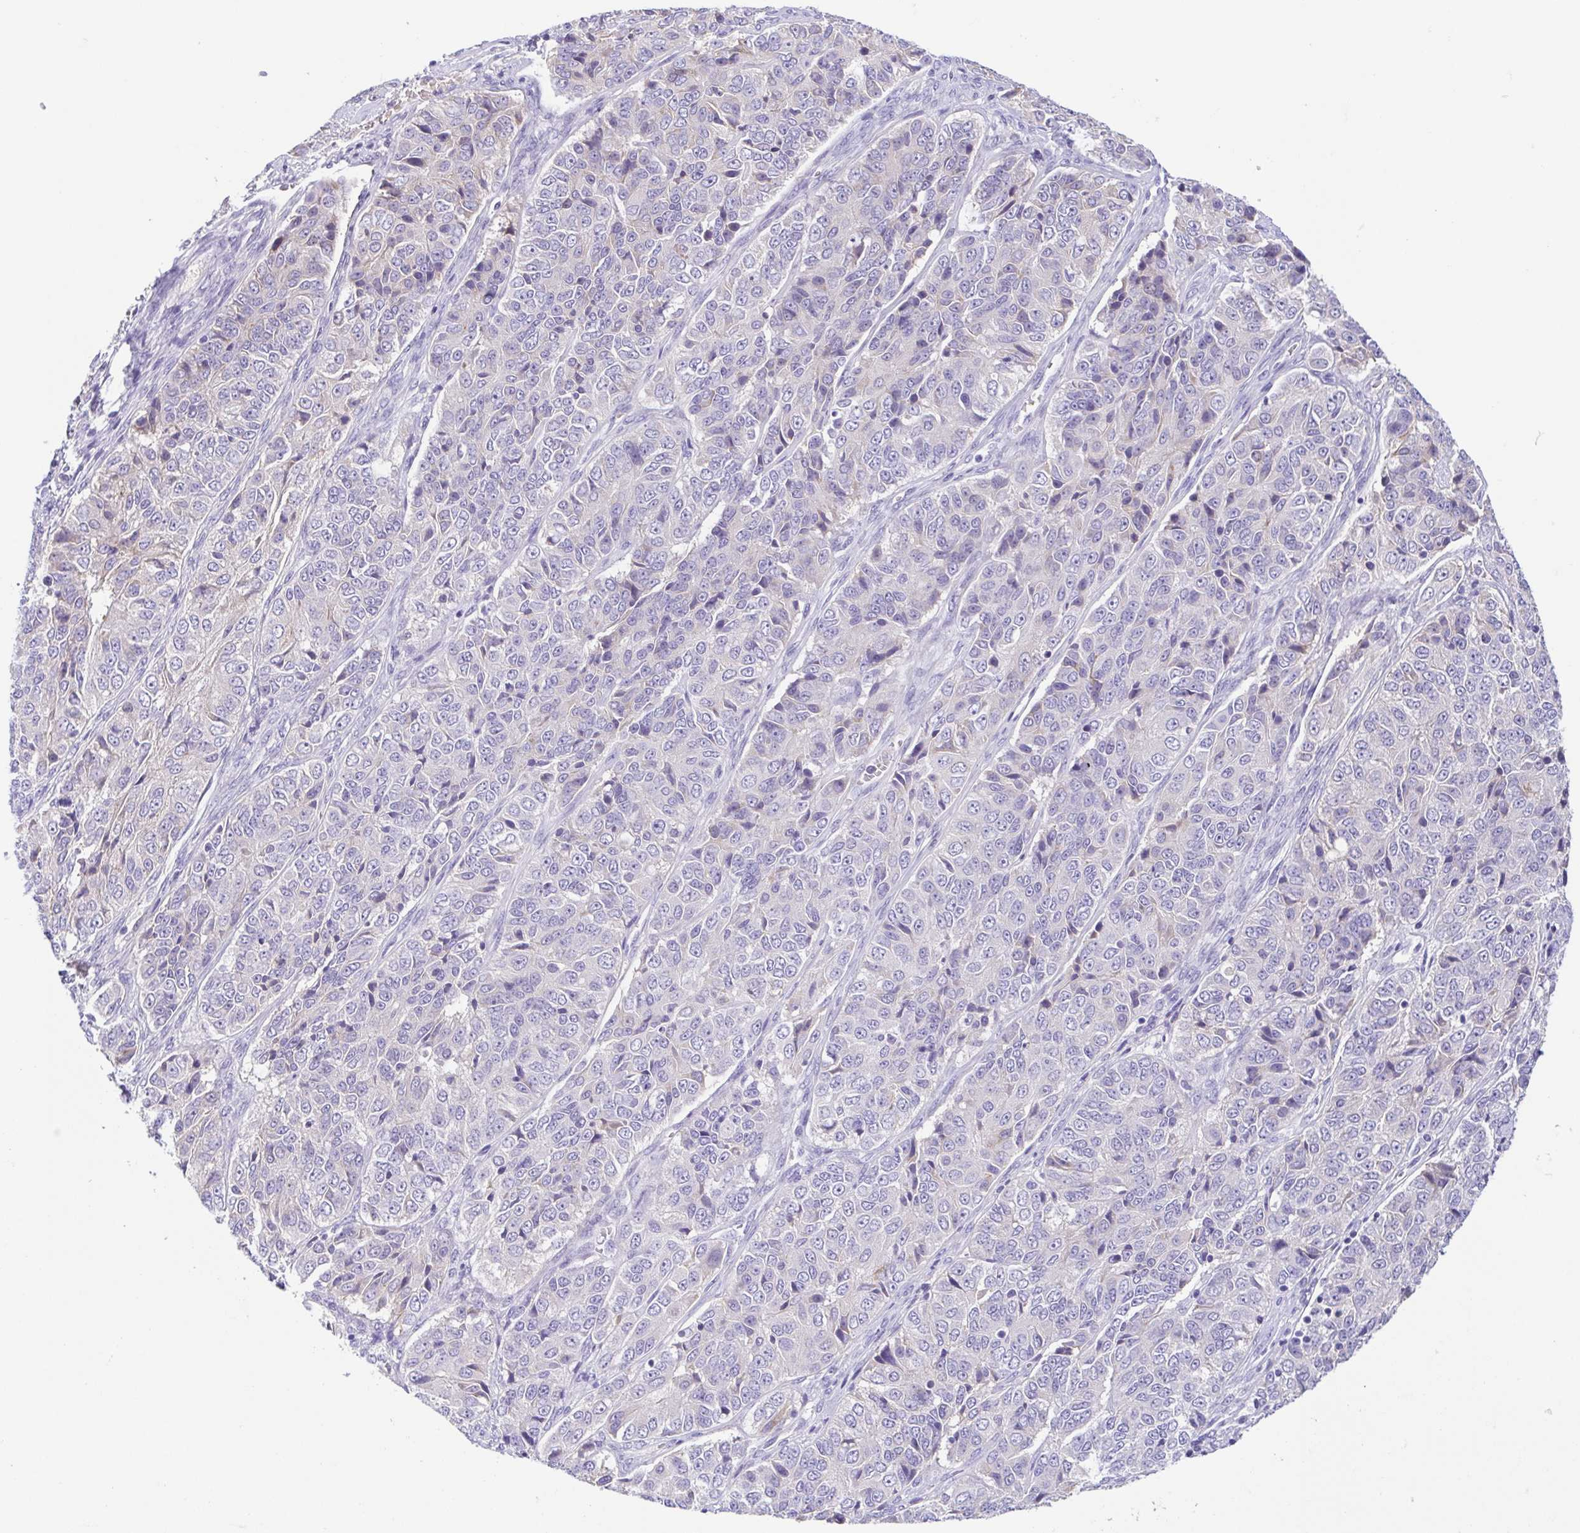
{"staining": {"intensity": "negative", "quantity": "none", "location": "none"}, "tissue": "ovarian cancer", "cell_type": "Tumor cells", "image_type": "cancer", "snomed": [{"axis": "morphology", "description": "Carcinoma, endometroid"}, {"axis": "topography", "description": "Ovary"}], "caption": "IHC micrograph of human ovarian endometroid carcinoma stained for a protein (brown), which exhibits no positivity in tumor cells.", "gene": "A1BG", "patient": {"sex": "female", "age": 51}}